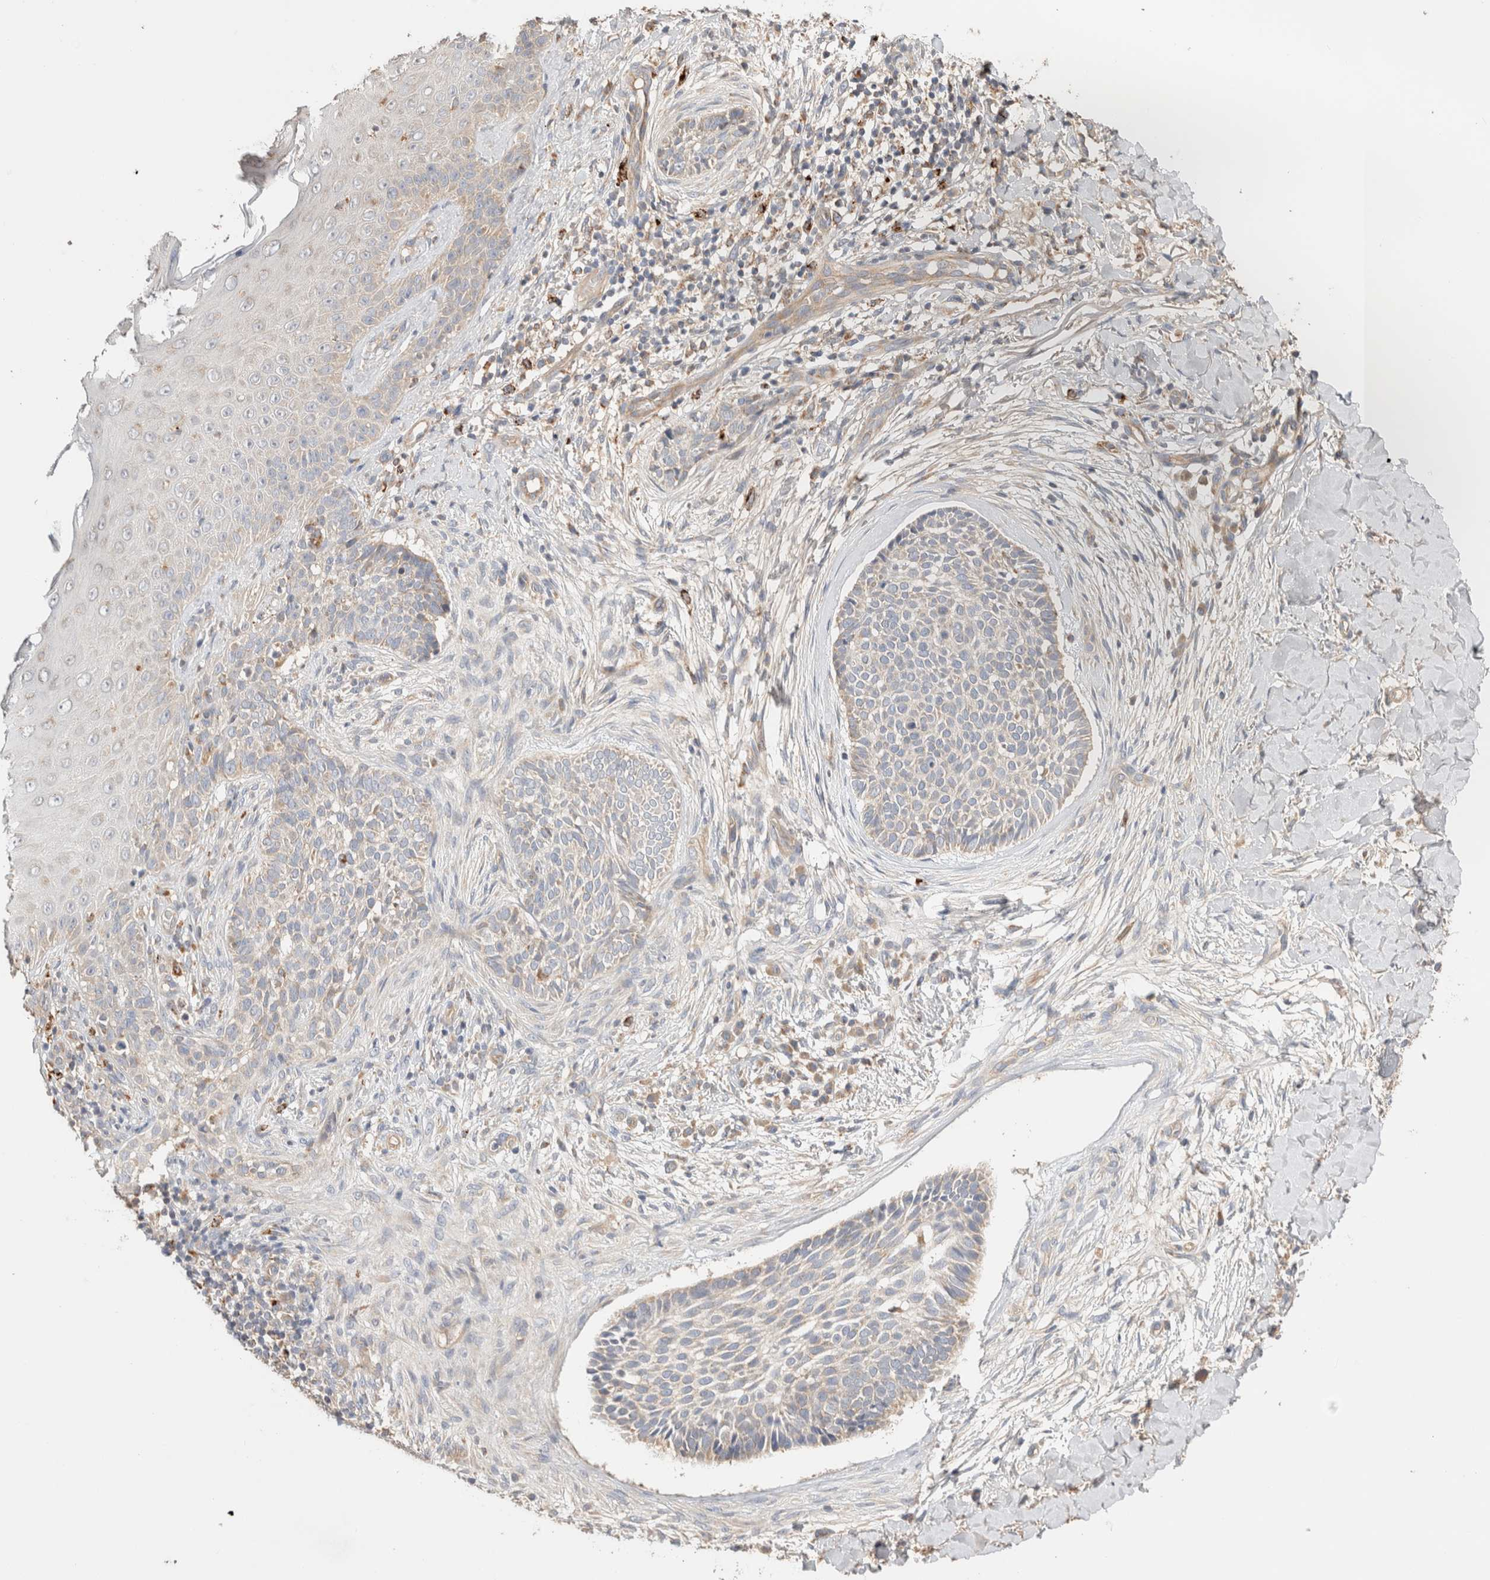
{"staining": {"intensity": "negative", "quantity": "none", "location": "none"}, "tissue": "skin cancer", "cell_type": "Tumor cells", "image_type": "cancer", "snomed": [{"axis": "morphology", "description": "Normal tissue, NOS"}, {"axis": "morphology", "description": "Basal cell carcinoma"}, {"axis": "topography", "description": "Skin"}], "caption": "Immunohistochemistry of basal cell carcinoma (skin) displays no staining in tumor cells.", "gene": "B3GNTL1", "patient": {"sex": "male", "age": 67}}